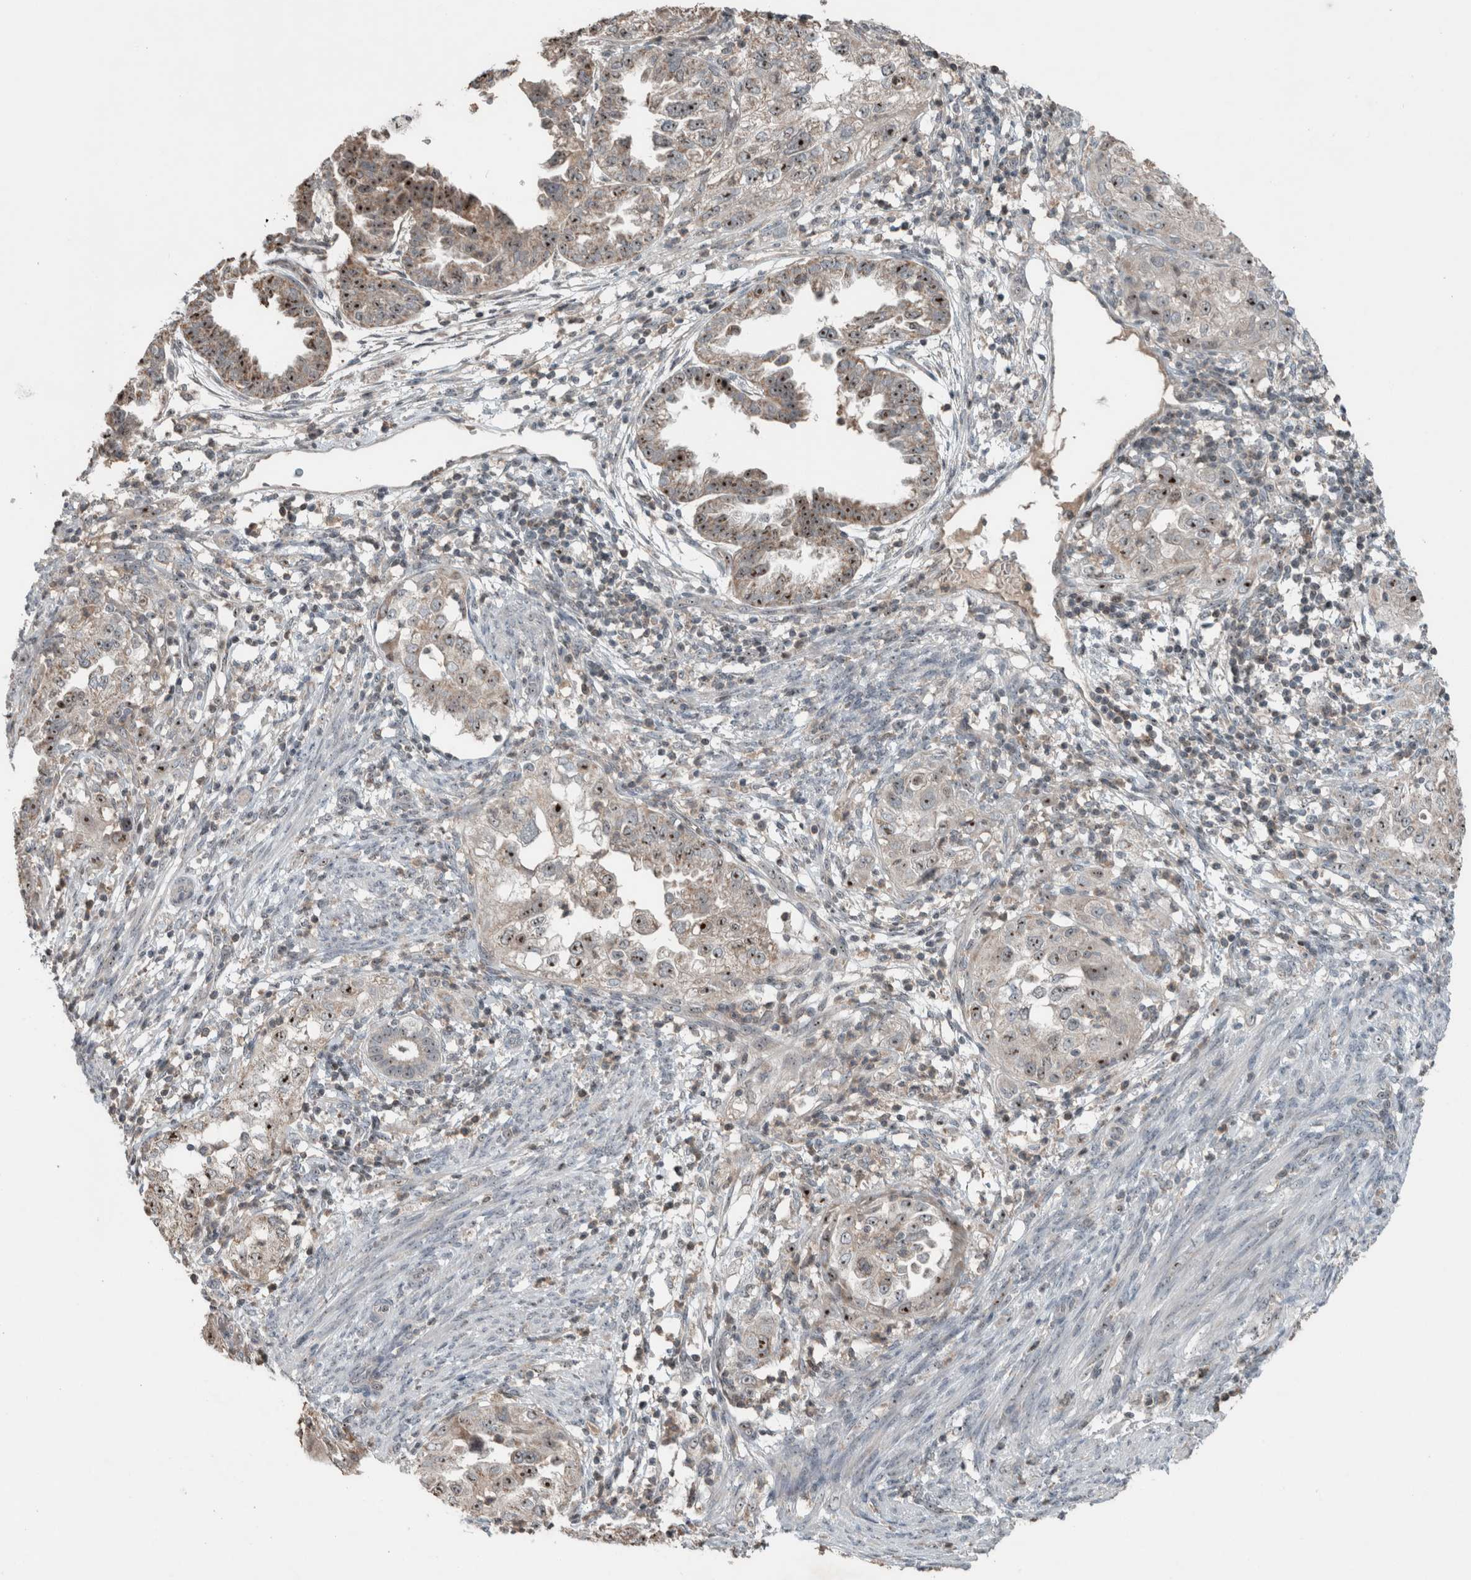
{"staining": {"intensity": "moderate", "quantity": ">75%", "location": "nuclear"}, "tissue": "endometrial cancer", "cell_type": "Tumor cells", "image_type": "cancer", "snomed": [{"axis": "morphology", "description": "Adenocarcinoma, NOS"}, {"axis": "topography", "description": "Endometrium"}], "caption": "Tumor cells demonstrate moderate nuclear staining in approximately >75% of cells in endometrial cancer (adenocarcinoma).", "gene": "RPF1", "patient": {"sex": "female", "age": 85}}